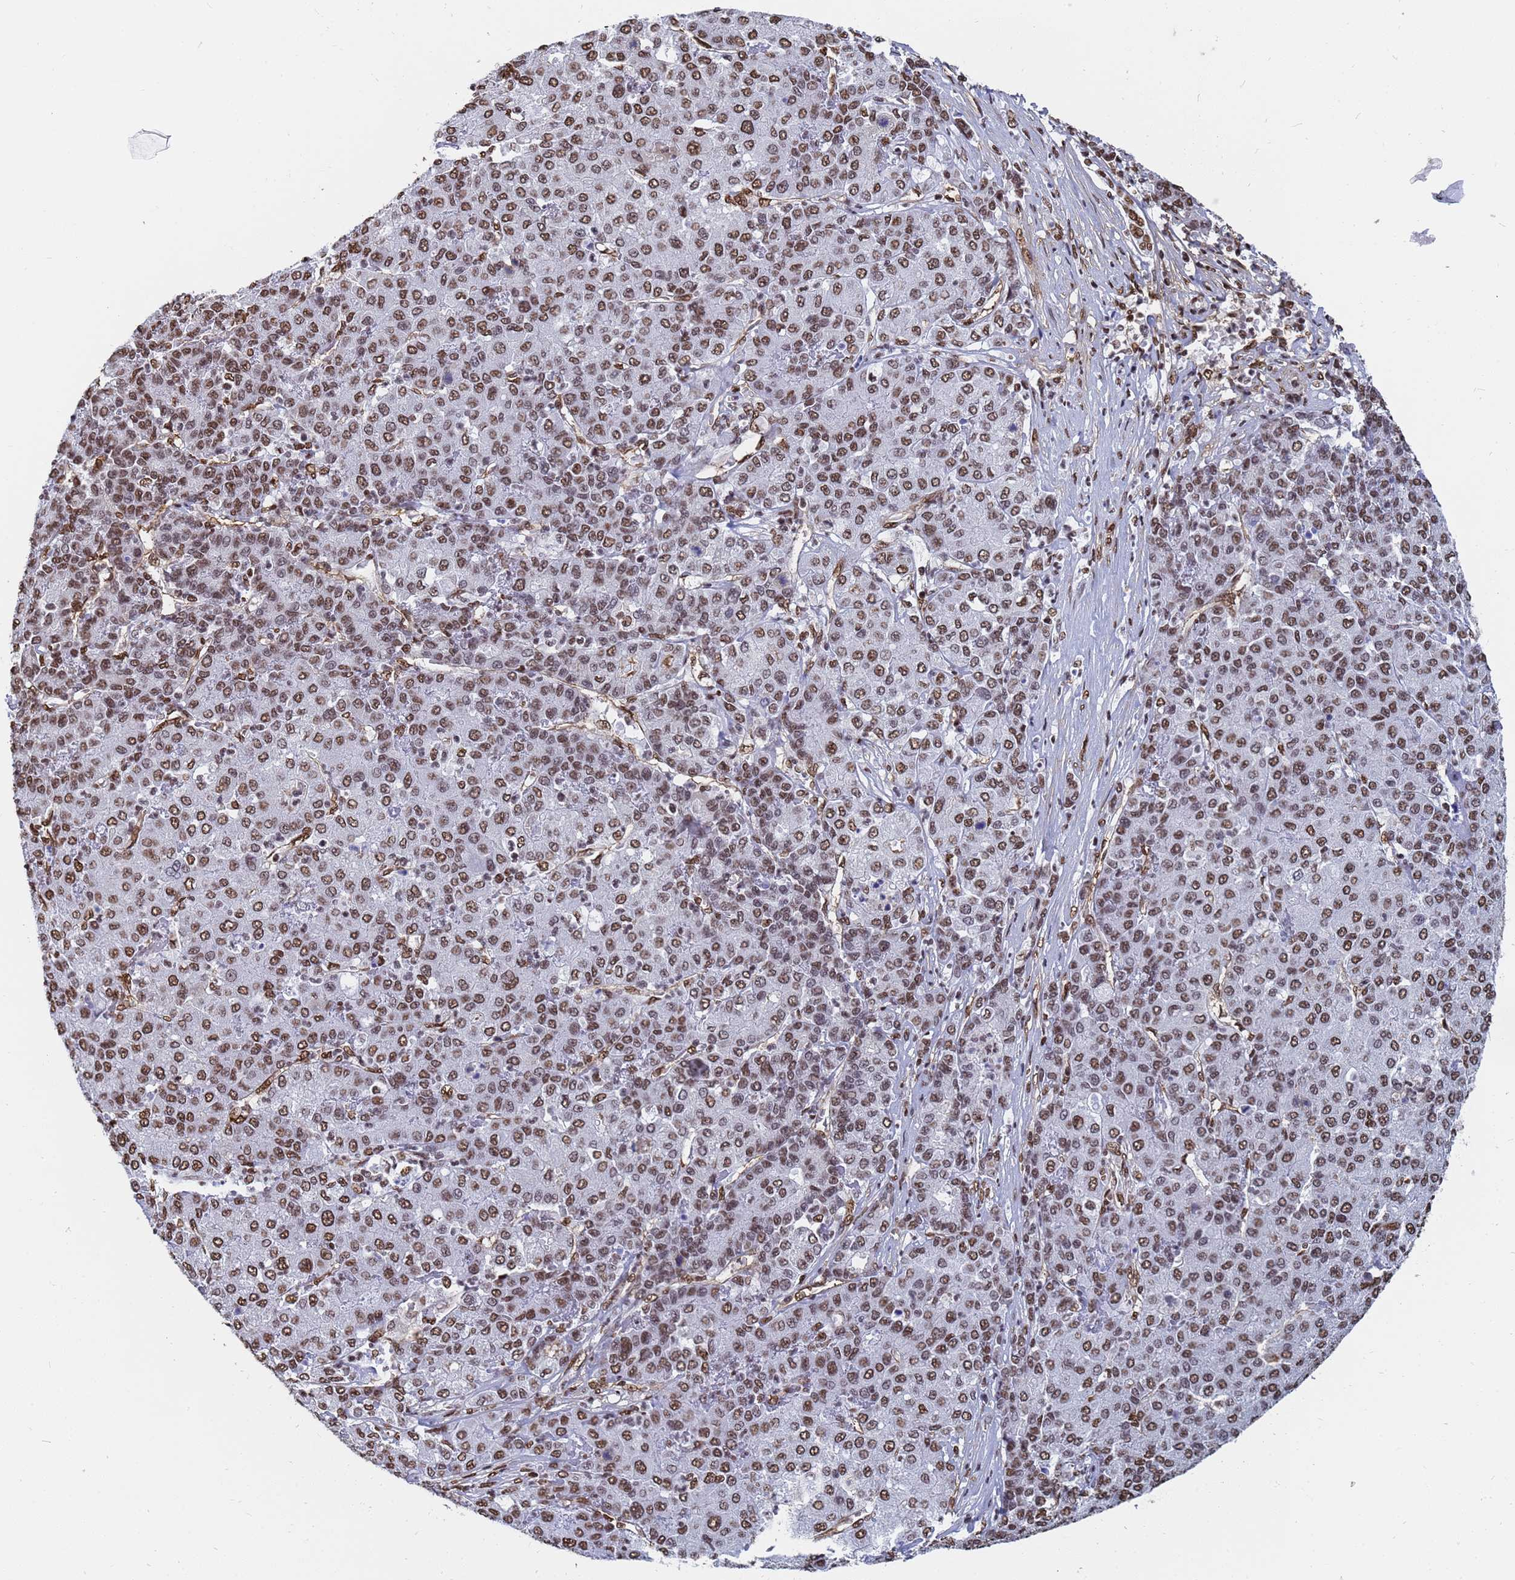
{"staining": {"intensity": "moderate", "quantity": ">75%", "location": "nuclear"}, "tissue": "liver cancer", "cell_type": "Tumor cells", "image_type": "cancer", "snomed": [{"axis": "morphology", "description": "Carcinoma, Hepatocellular, NOS"}, {"axis": "topography", "description": "Liver"}], "caption": "Liver cancer (hepatocellular carcinoma) was stained to show a protein in brown. There is medium levels of moderate nuclear expression in about >75% of tumor cells. Nuclei are stained in blue.", "gene": "RAVER2", "patient": {"sex": "male", "age": 65}}